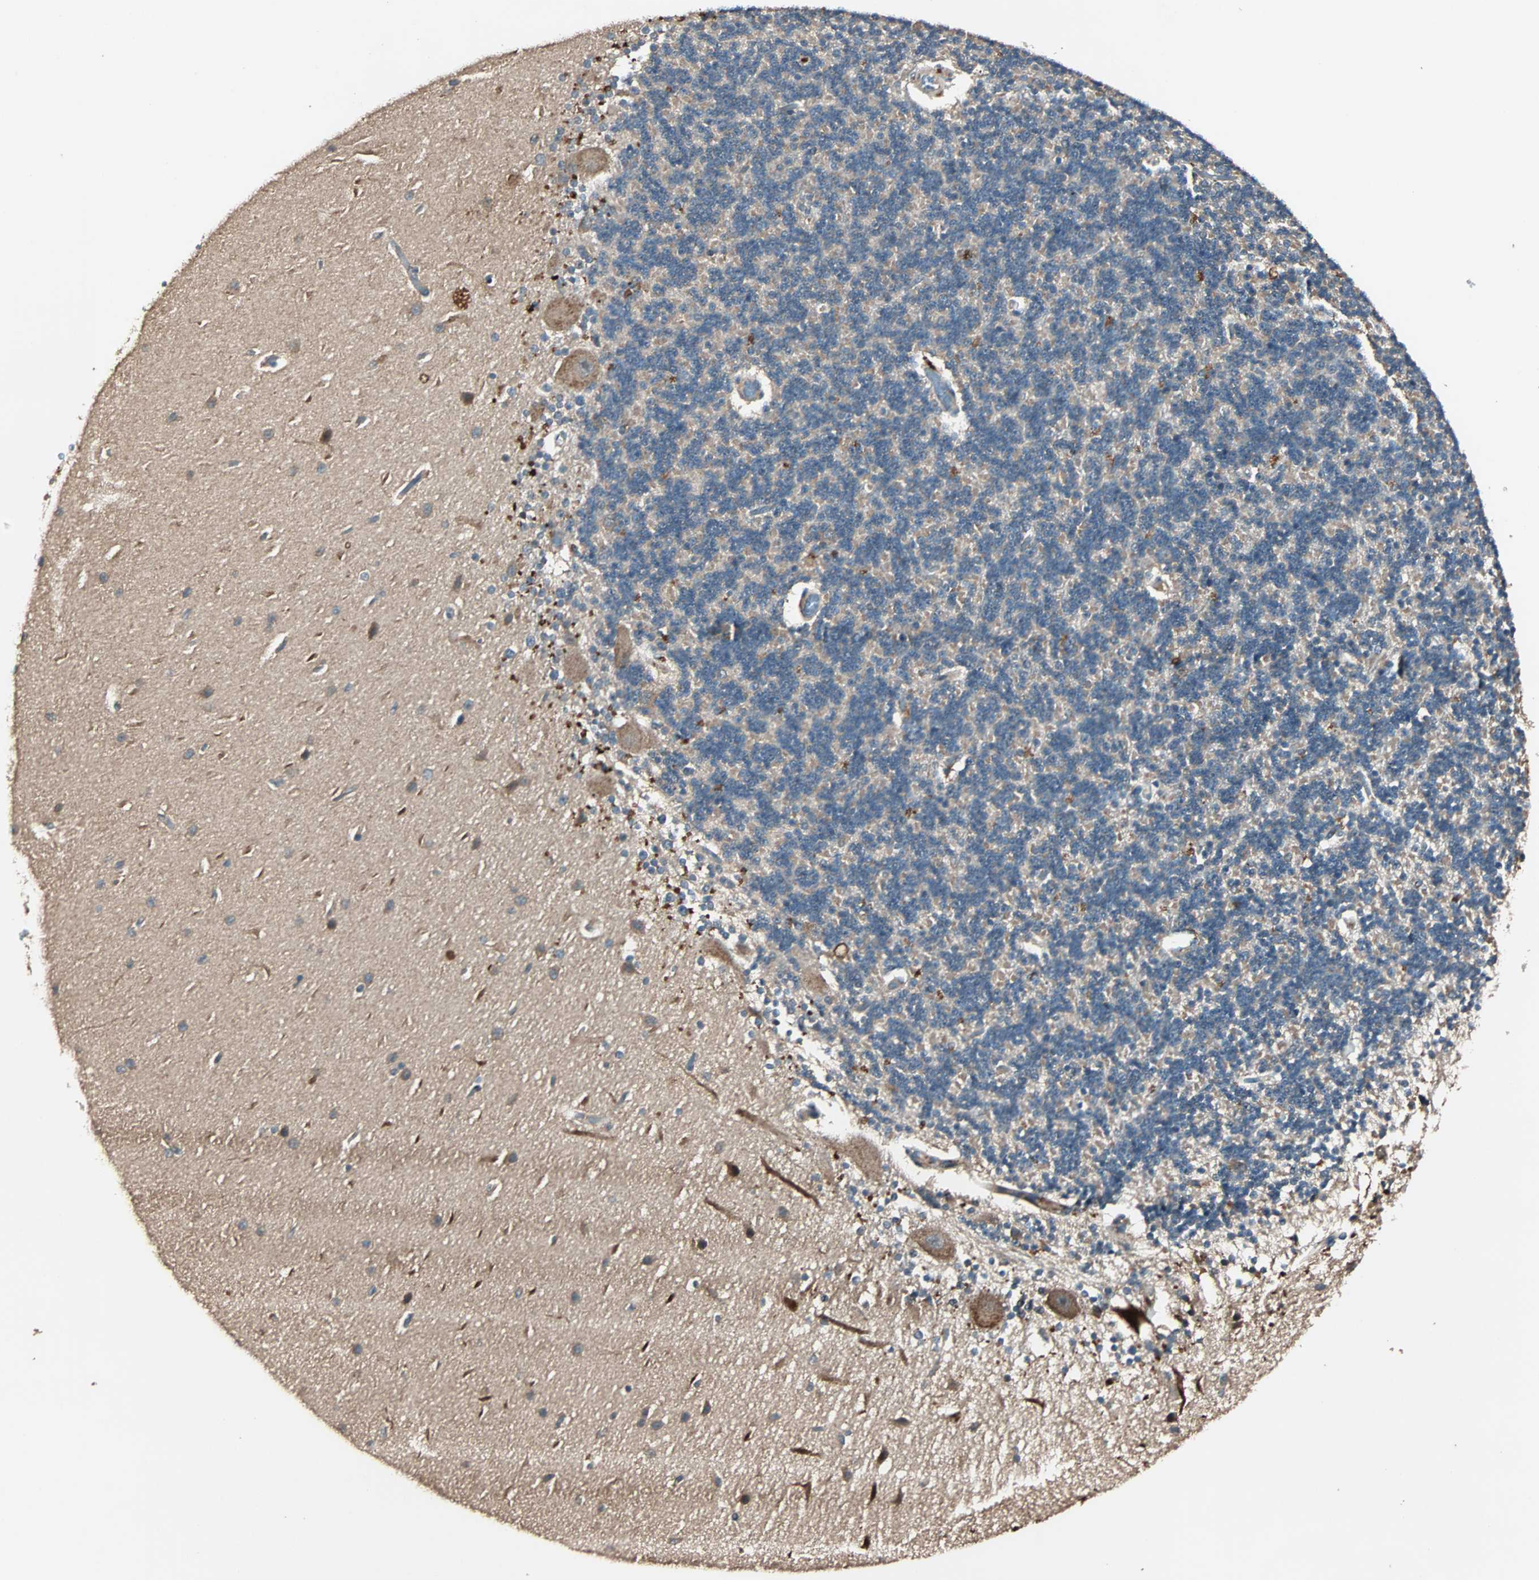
{"staining": {"intensity": "moderate", "quantity": "25%-75%", "location": "cytoplasmic/membranous"}, "tissue": "cerebellum", "cell_type": "Cells in granular layer", "image_type": "normal", "snomed": [{"axis": "morphology", "description": "Normal tissue, NOS"}, {"axis": "topography", "description": "Cerebellum"}], "caption": "High-magnification brightfield microscopy of normal cerebellum stained with DAB (3,3'-diaminobenzidine) (brown) and counterstained with hematoxylin (blue). cells in granular layer exhibit moderate cytoplasmic/membranous positivity is identified in about25%-75% of cells.", "gene": "GCK", "patient": {"sex": "female", "age": 54}}